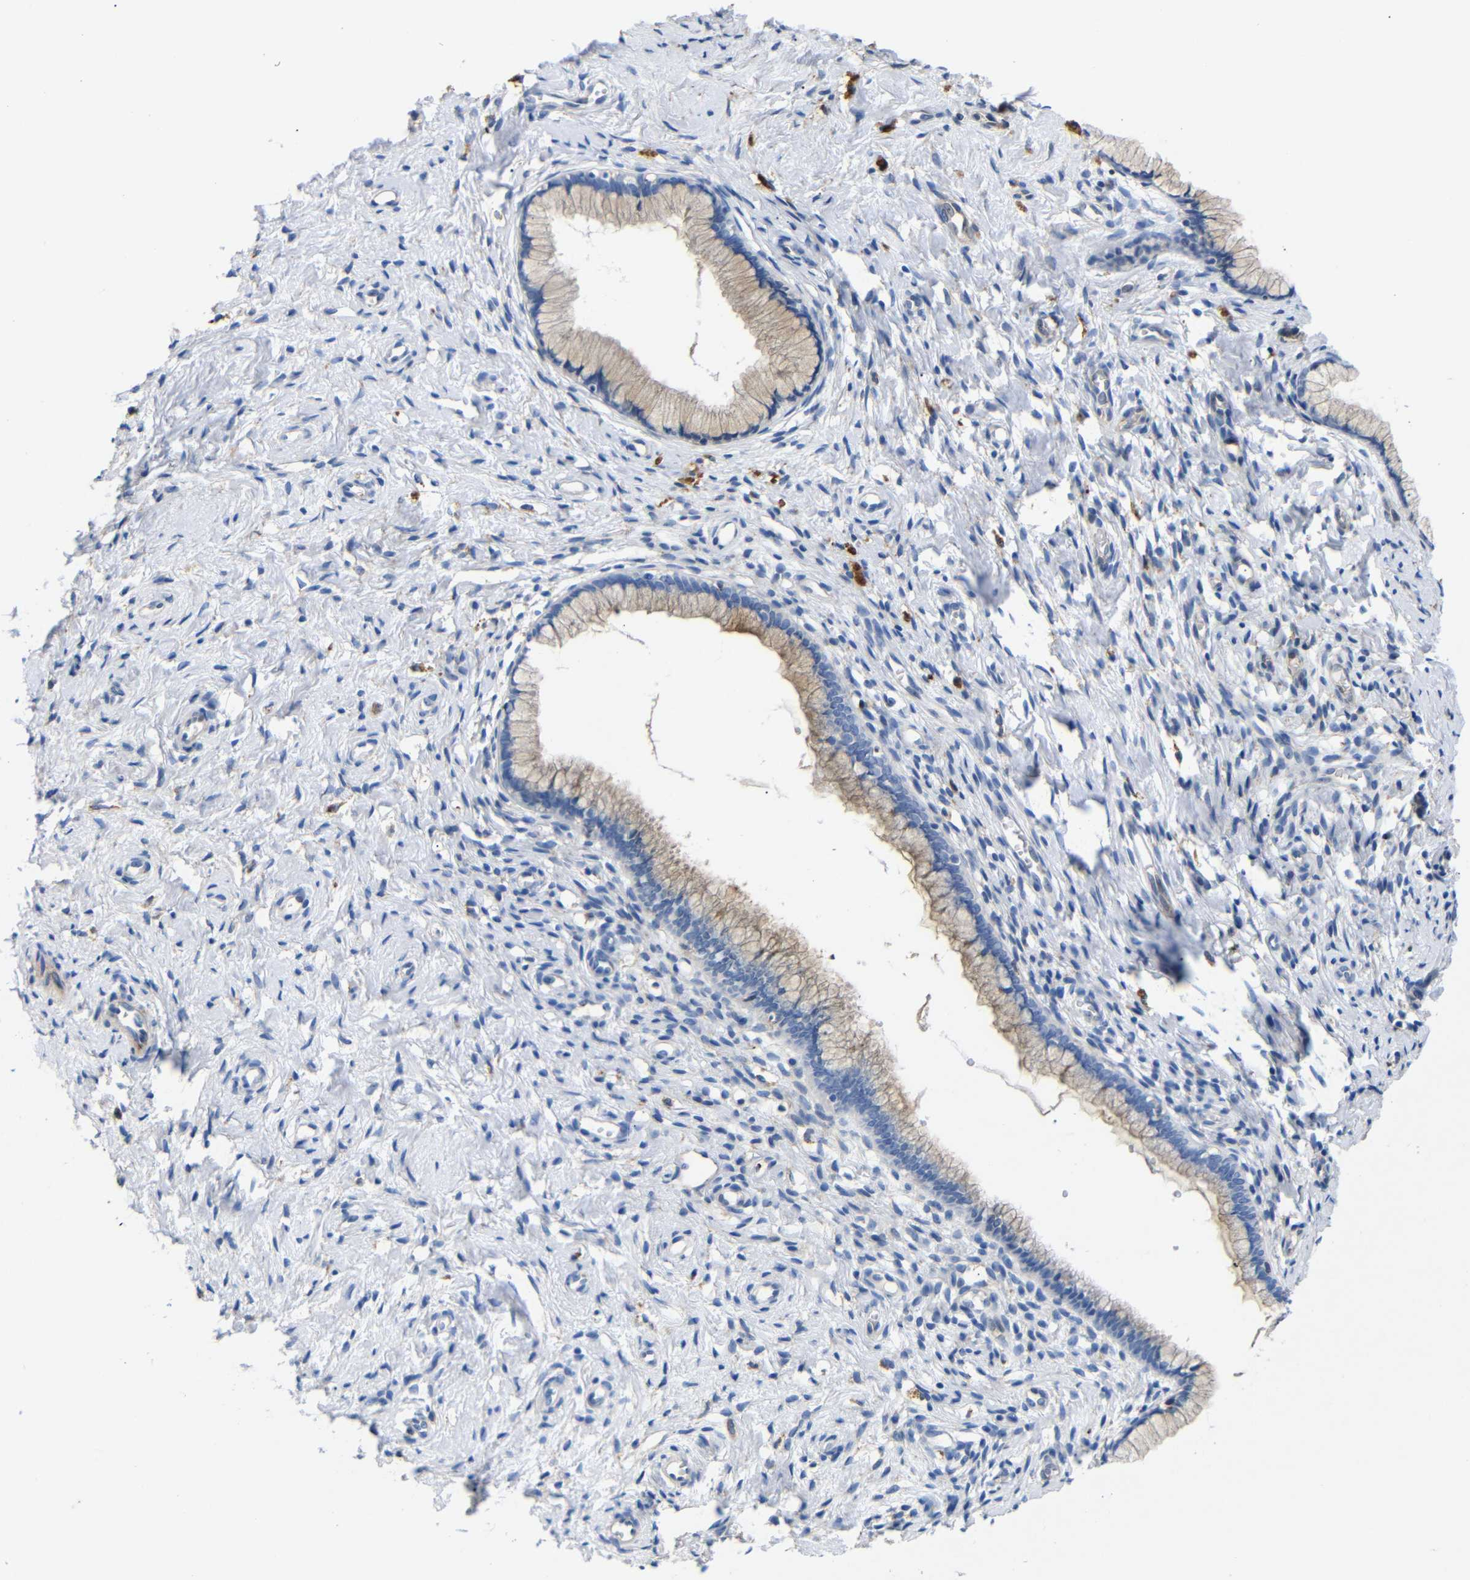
{"staining": {"intensity": "weak", "quantity": "25%-75%", "location": "cytoplasmic/membranous"}, "tissue": "cervix", "cell_type": "Glandular cells", "image_type": "normal", "snomed": [{"axis": "morphology", "description": "Normal tissue, NOS"}, {"axis": "topography", "description": "Cervix"}], "caption": "Immunohistochemical staining of benign cervix demonstrates weak cytoplasmic/membranous protein expression in approximately 25%-75% of glandular cells.", "gene": "SDCBP", "patient": {"sex": "female", "age": 65}}